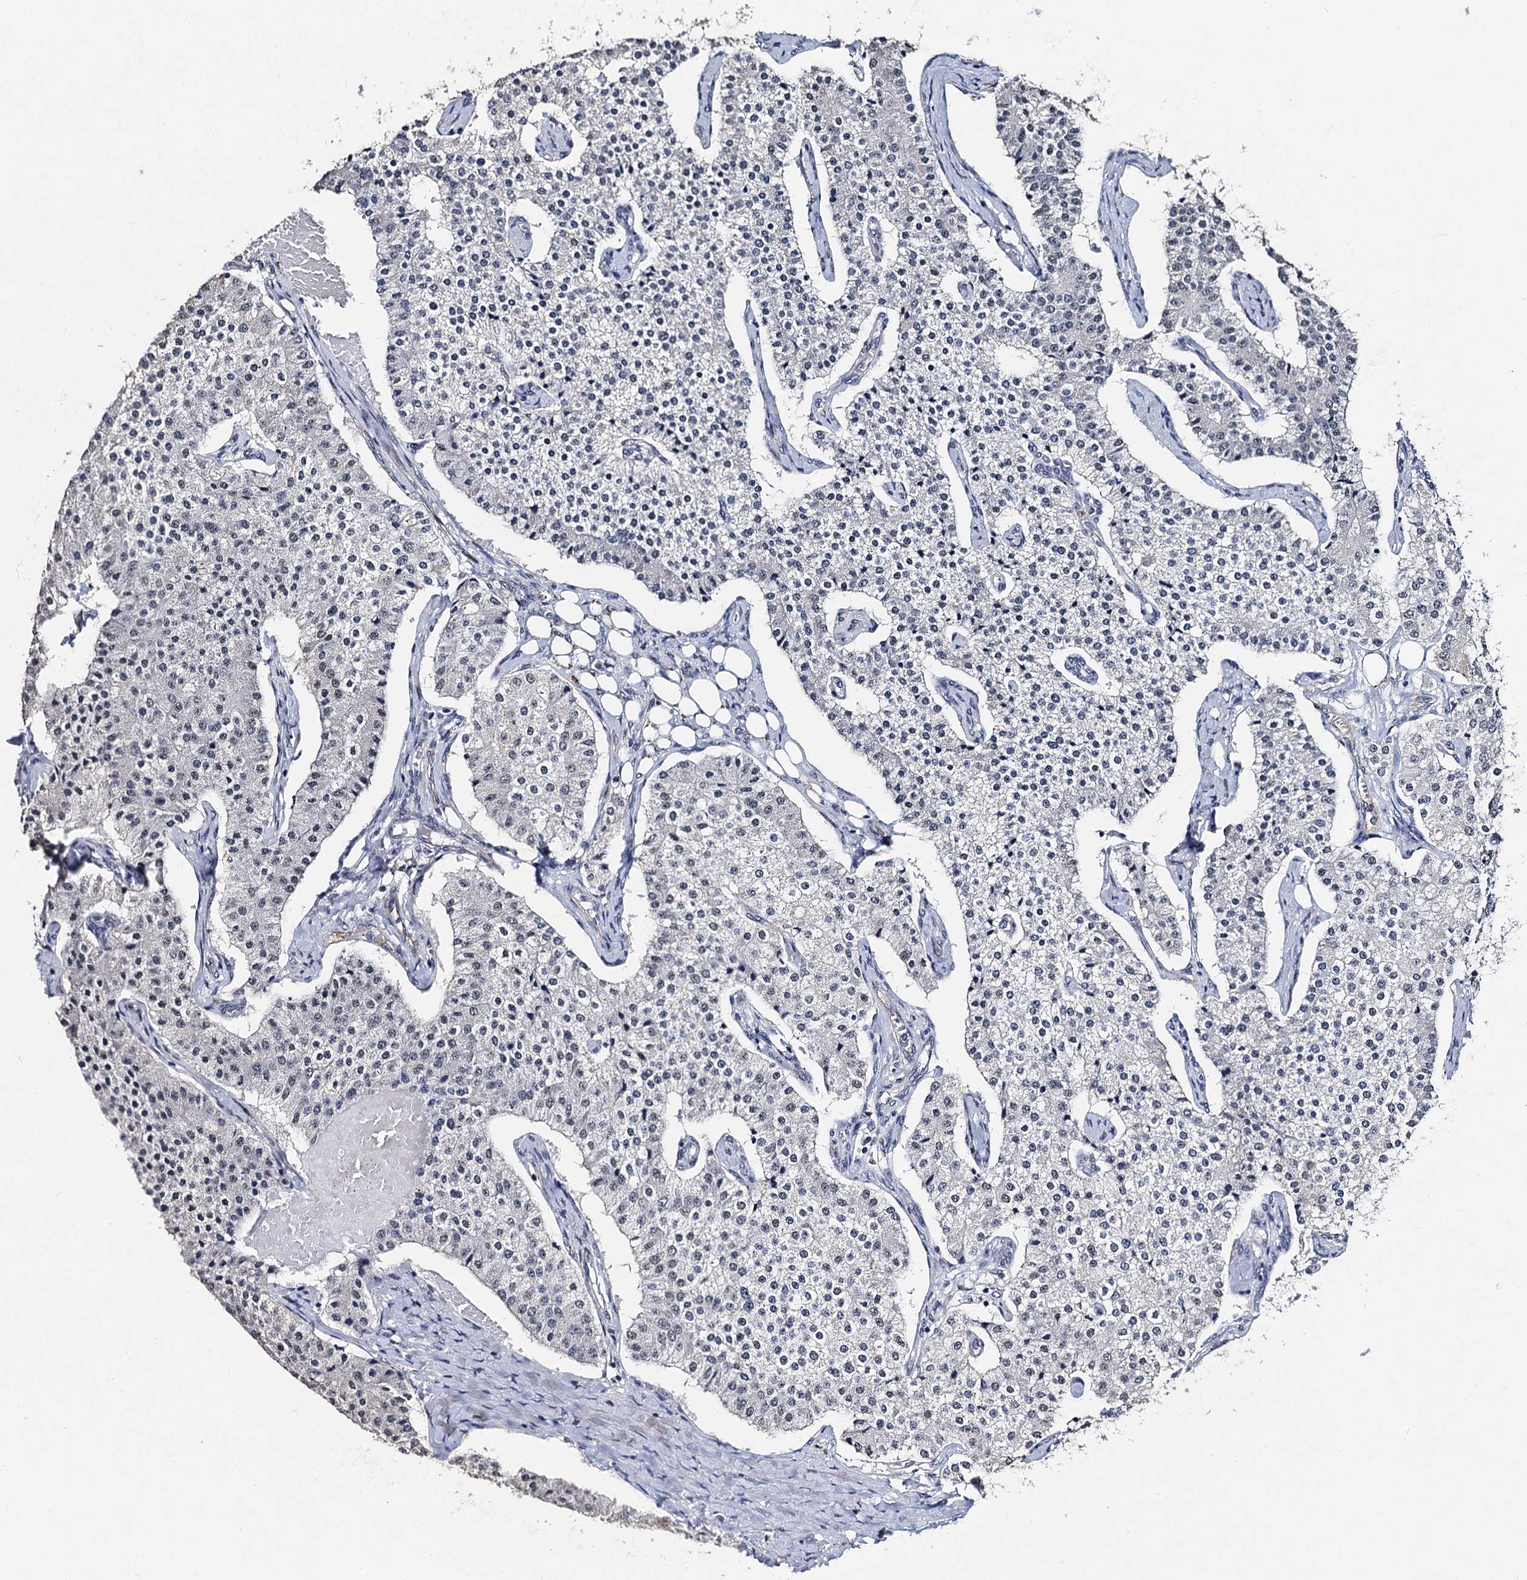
{"staining": {"intensity": "negative", "quantity": "none", "location": "none"}, "tissue": "carcinoid", "cell_type": "Tumor cells", "image_type": "cancer", "snomed": [{"axis": "morphology", "description": "Carcinoid, malignant, NOS"}, {"axis": "topography", "description": "Colon"}], "caption": "Tumor cells are negative for brown protein staining in malignant carcinoid.", "gene": "PPTC7", "patient": {"sex": "female", "age": 52}}